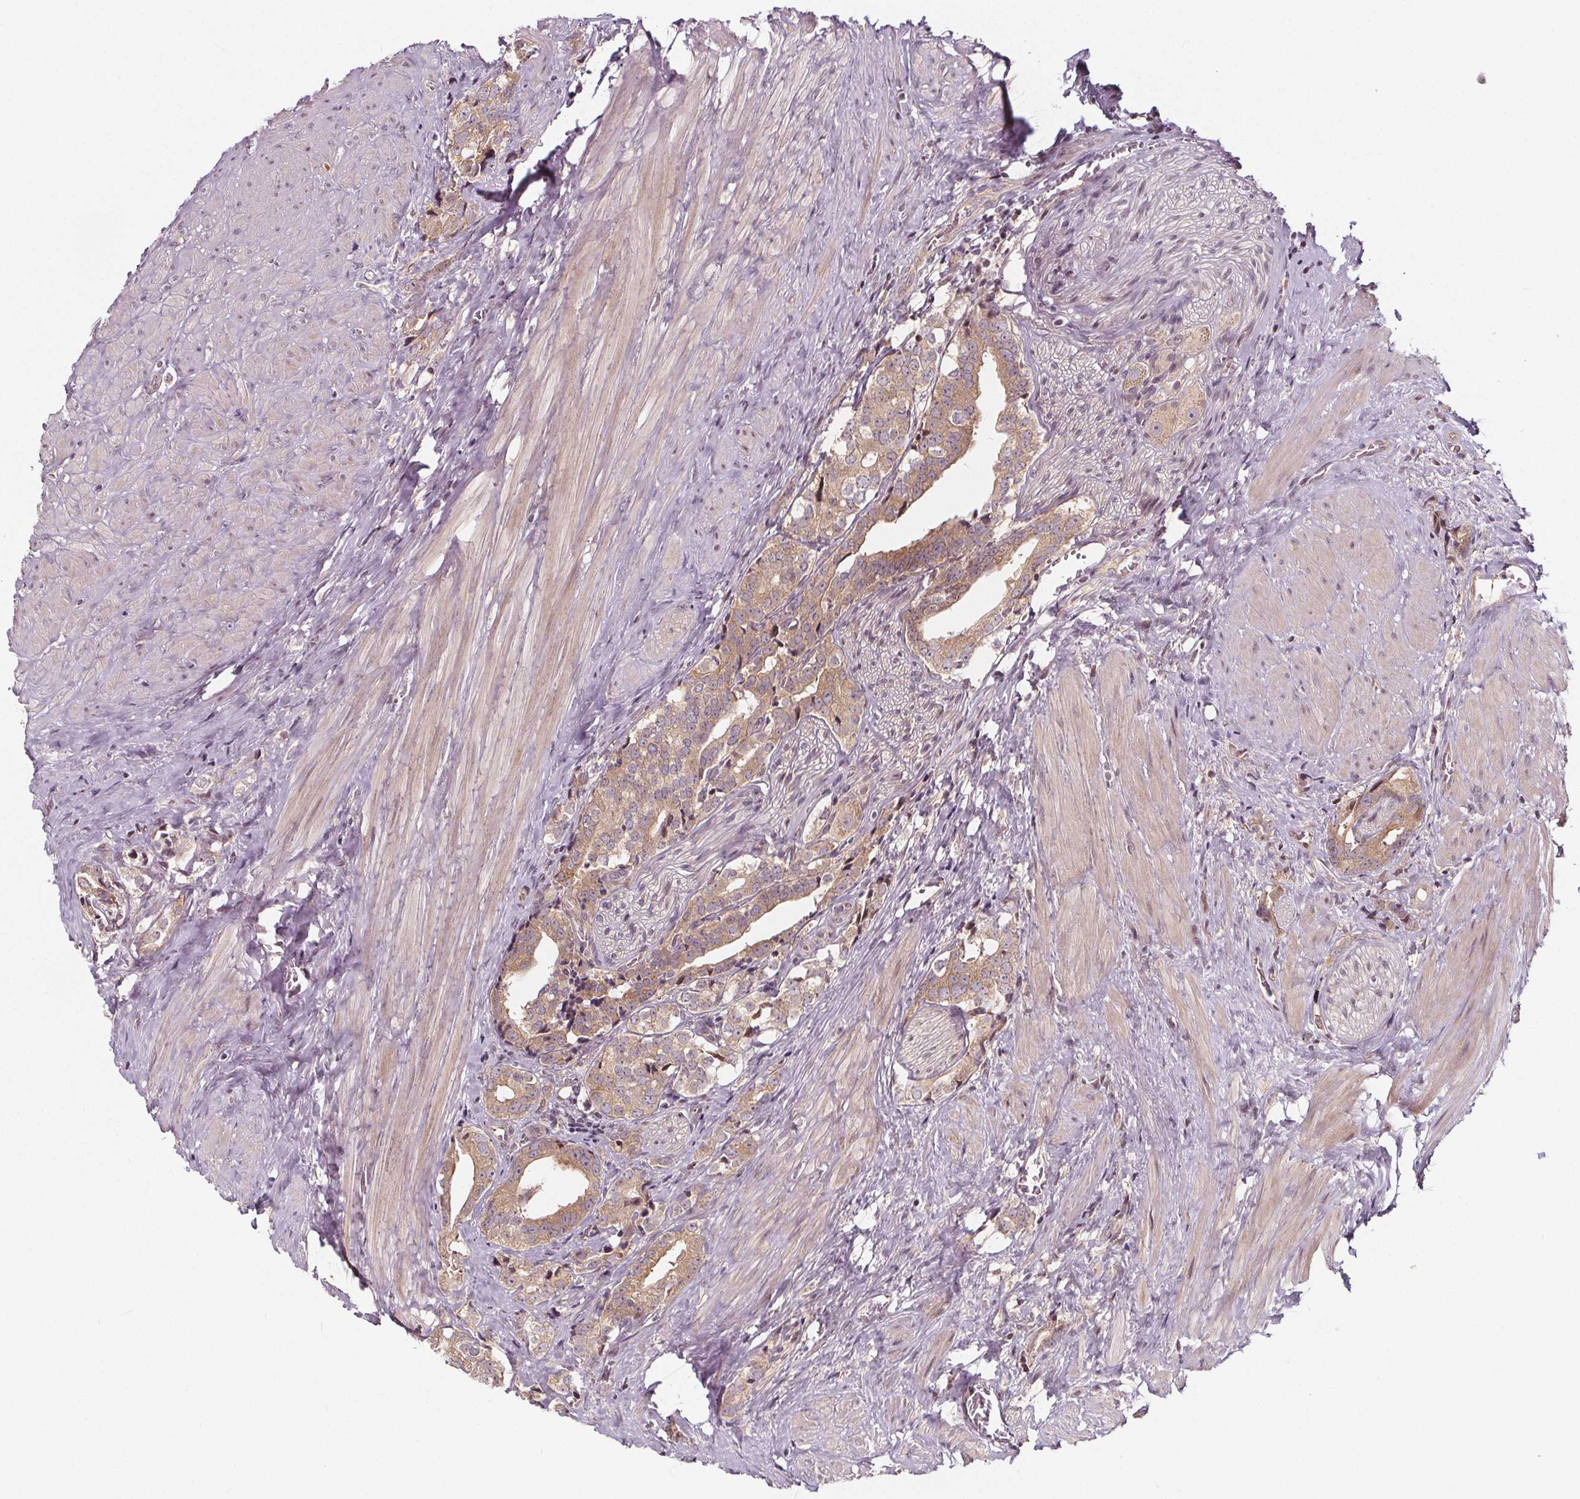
{"staining": {"intensity": "weak", "quantity": ">75%", "location": "cytoplasmic/membranous"}, "tissue": "prostate cancer", "cell_type": "Tumor cells", "image_type": "cancer", "snomed": [{"axis": "morphology", "description": "Adenocarcinoma, NOS"}, {"axis": "topography", "description": "Prostate and seminal vesicle, NOS"}], "caption": "This micrograph demonstrates IHC staining of prostate cancer (adenocarcinoma), with low weak cytoplasmic/membranous expression in approximately >75% of tumor cells.", "gene": "AKT1S1", "patient": {"sex": "male", "age": 63}}